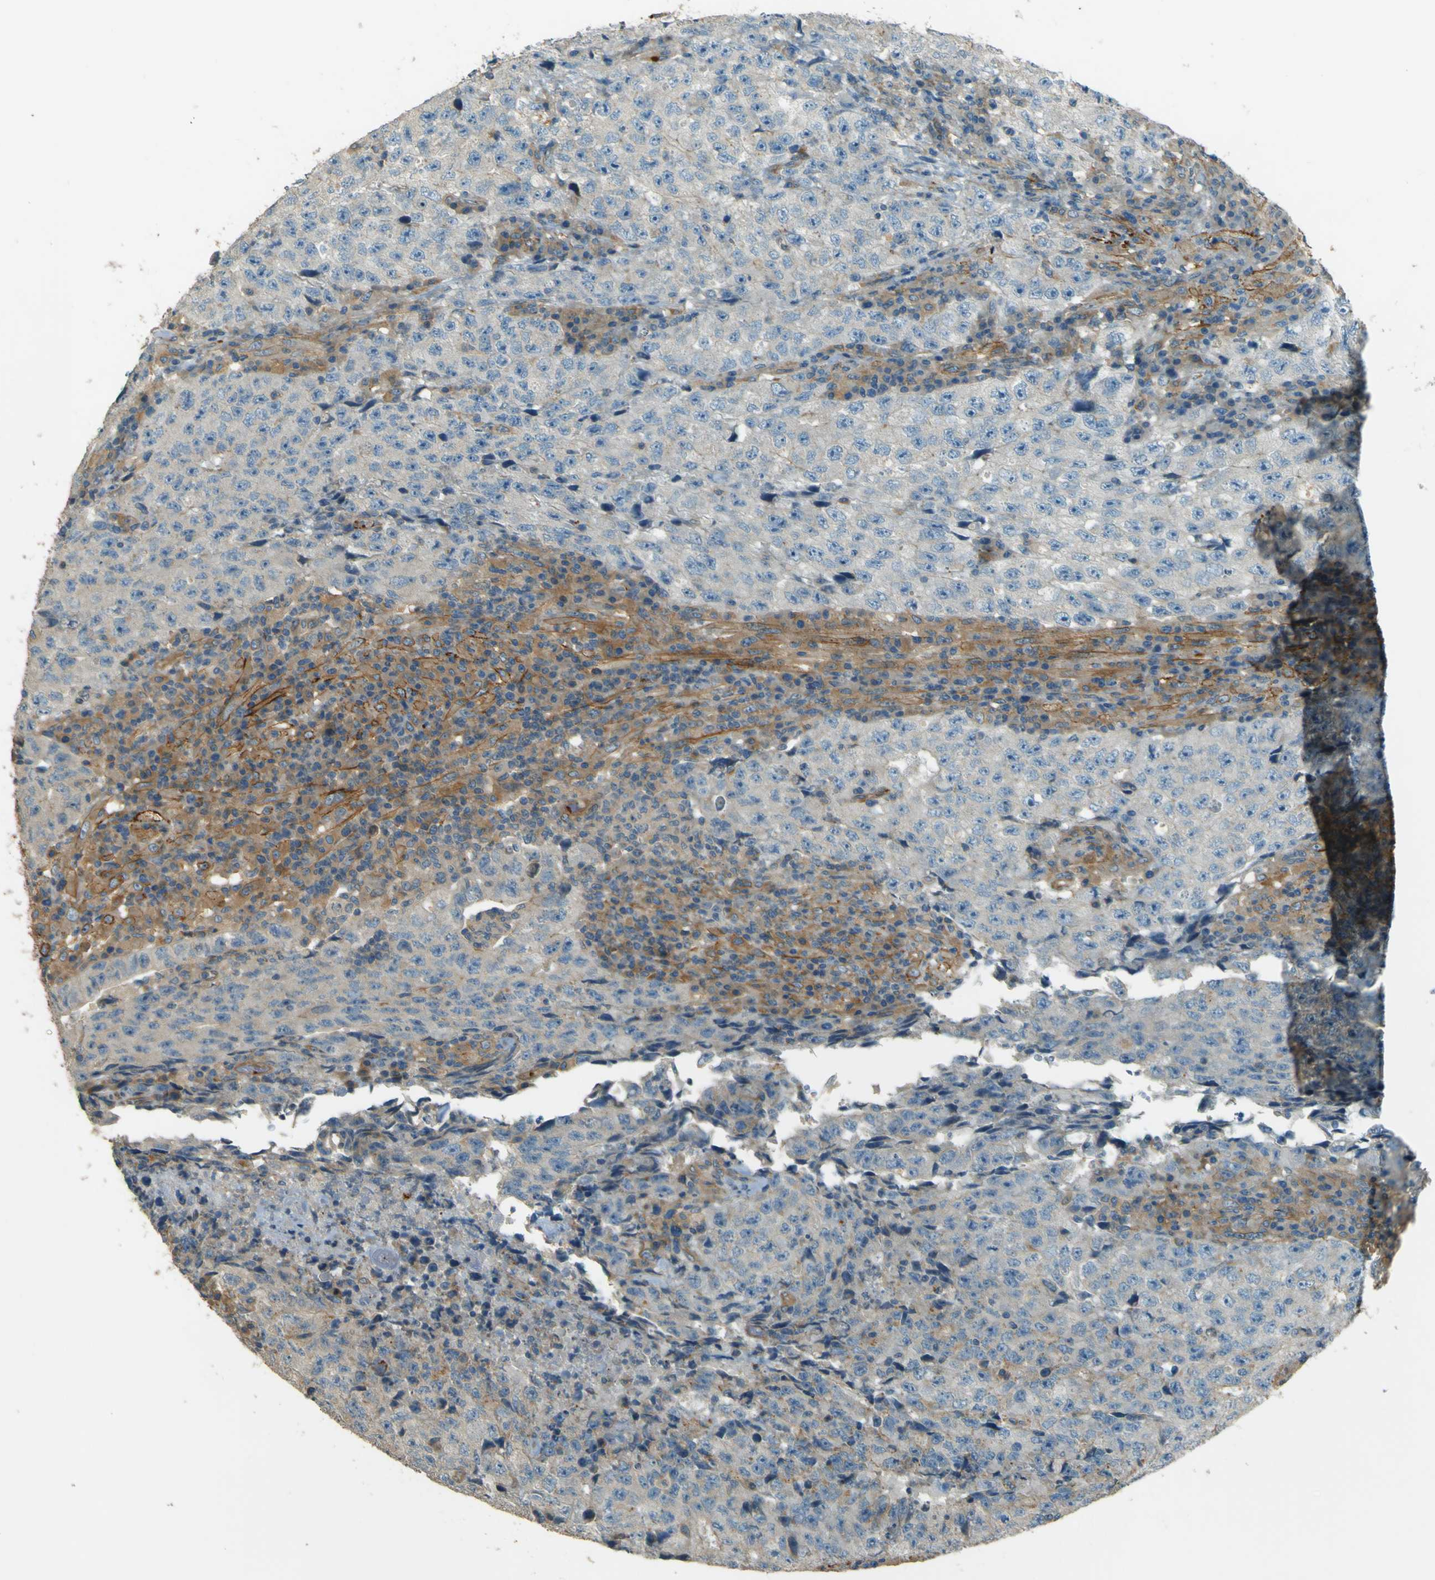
{"staining": {"intensity": "negative", "quantity": "none", "location": "none"}, "tissue": "testis cancer", "cell_type": "Tumor cells", "image_type": "cancer", "snomed": [{"axis": "morphology", "description": "Necrosis, NOS"}, {"axis": "morphology", "description": "Carcinoma, Embryonal, NOS"}, {"axis": "topography", "description": "Testis"}], "caption": "This photomicrograph is of embryonal carcinoma (testis) stained with immunohistochemistry (IHC) to label a protein in brown with the nuclei are counter-stained blue. There is no staining in tumor cells.", "gene": "NEXN", "patient": {"sex": "male", "age": 19}}